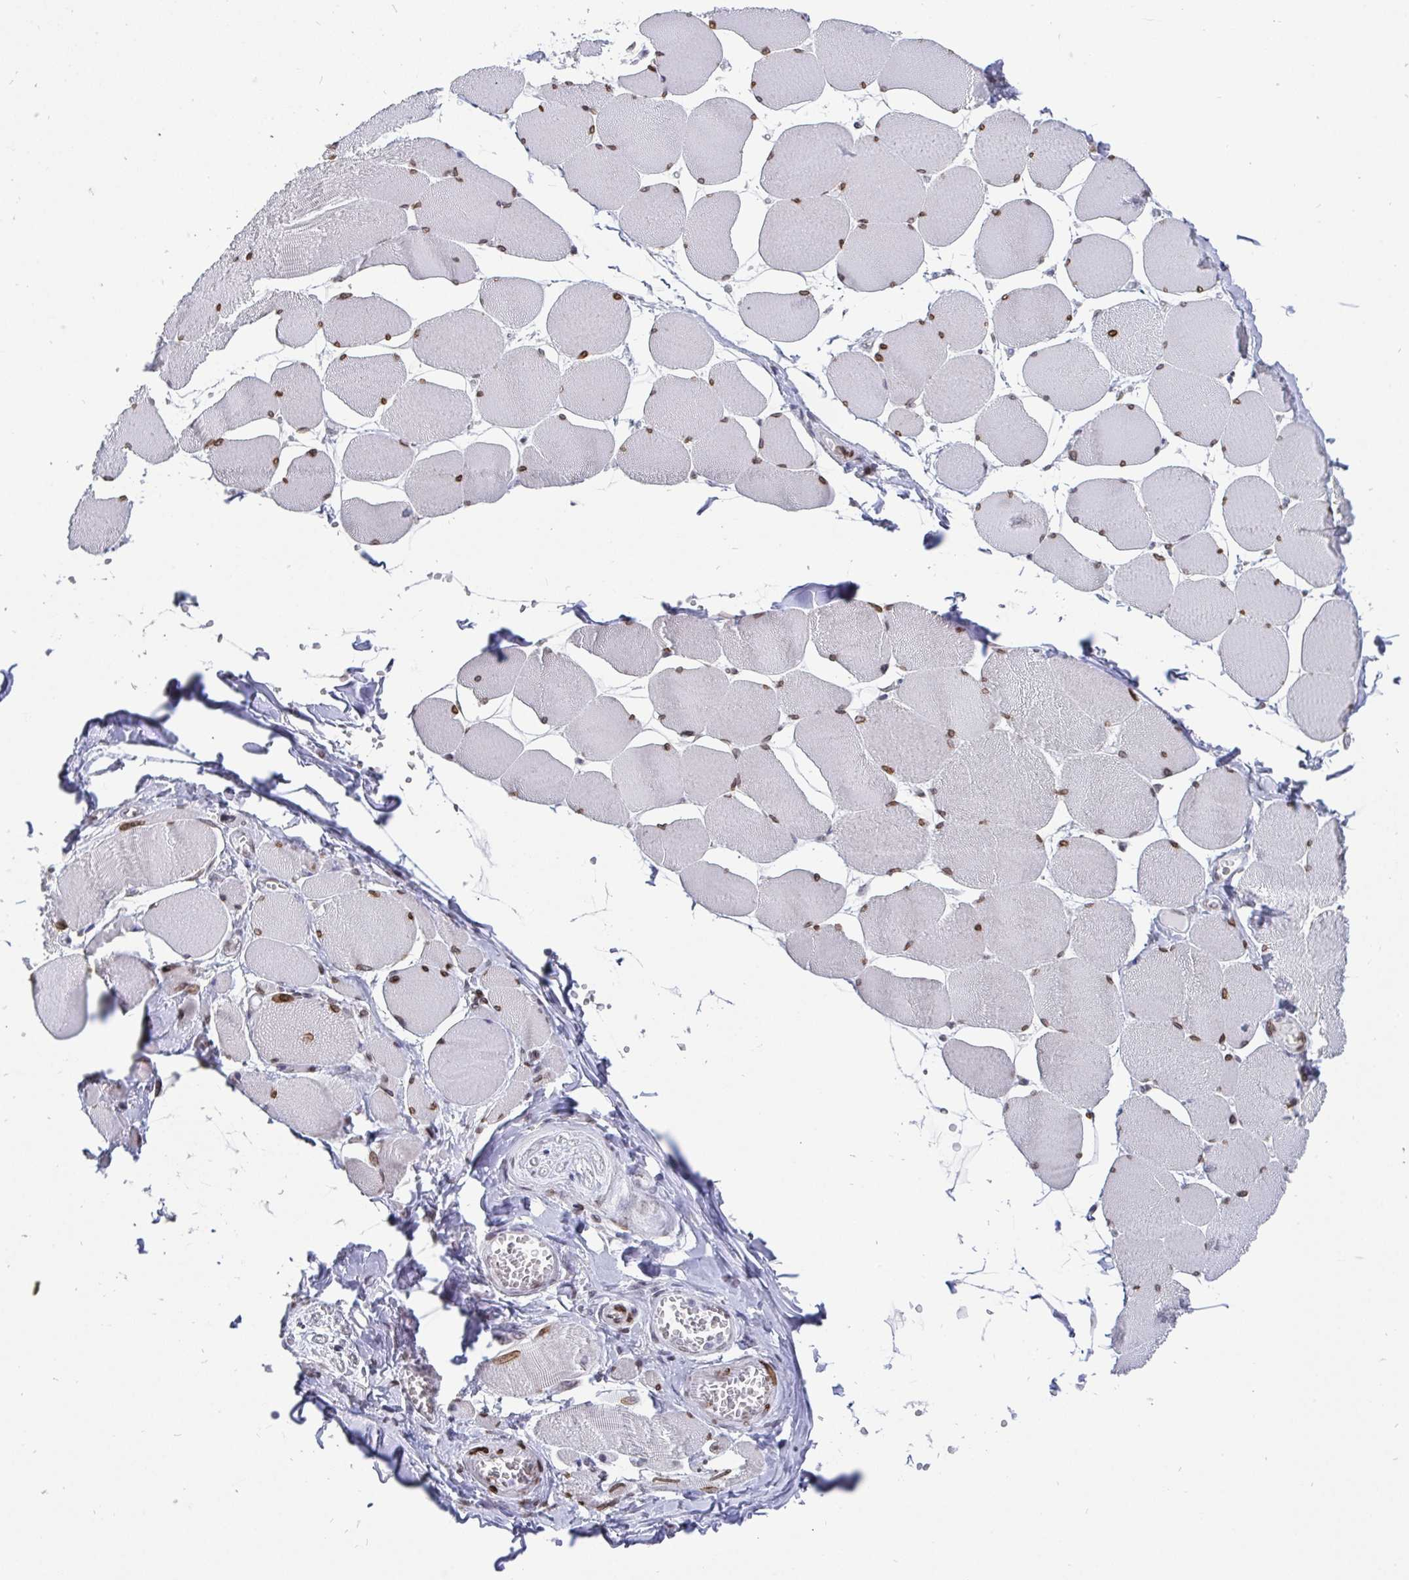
{"staining": {"intensity": "moderate", "quantity": ">75%", "location": "nuclear"}, "tissue": "skeletal muscle", "cell_type": "Myocytes", "image_type": "normal", "snomed": [{"axis": "morphology", "description": "Normal tissue, NOS"}, {"axis": "topography", "description": "Skeletal muscle"}], "caption": "Myocytes show medium levels of moderate nuclear staining in about >75% of cells in normal skeletal muscle.", "gene": "EMD", "patient": {"sex": "female", "age": 75}}